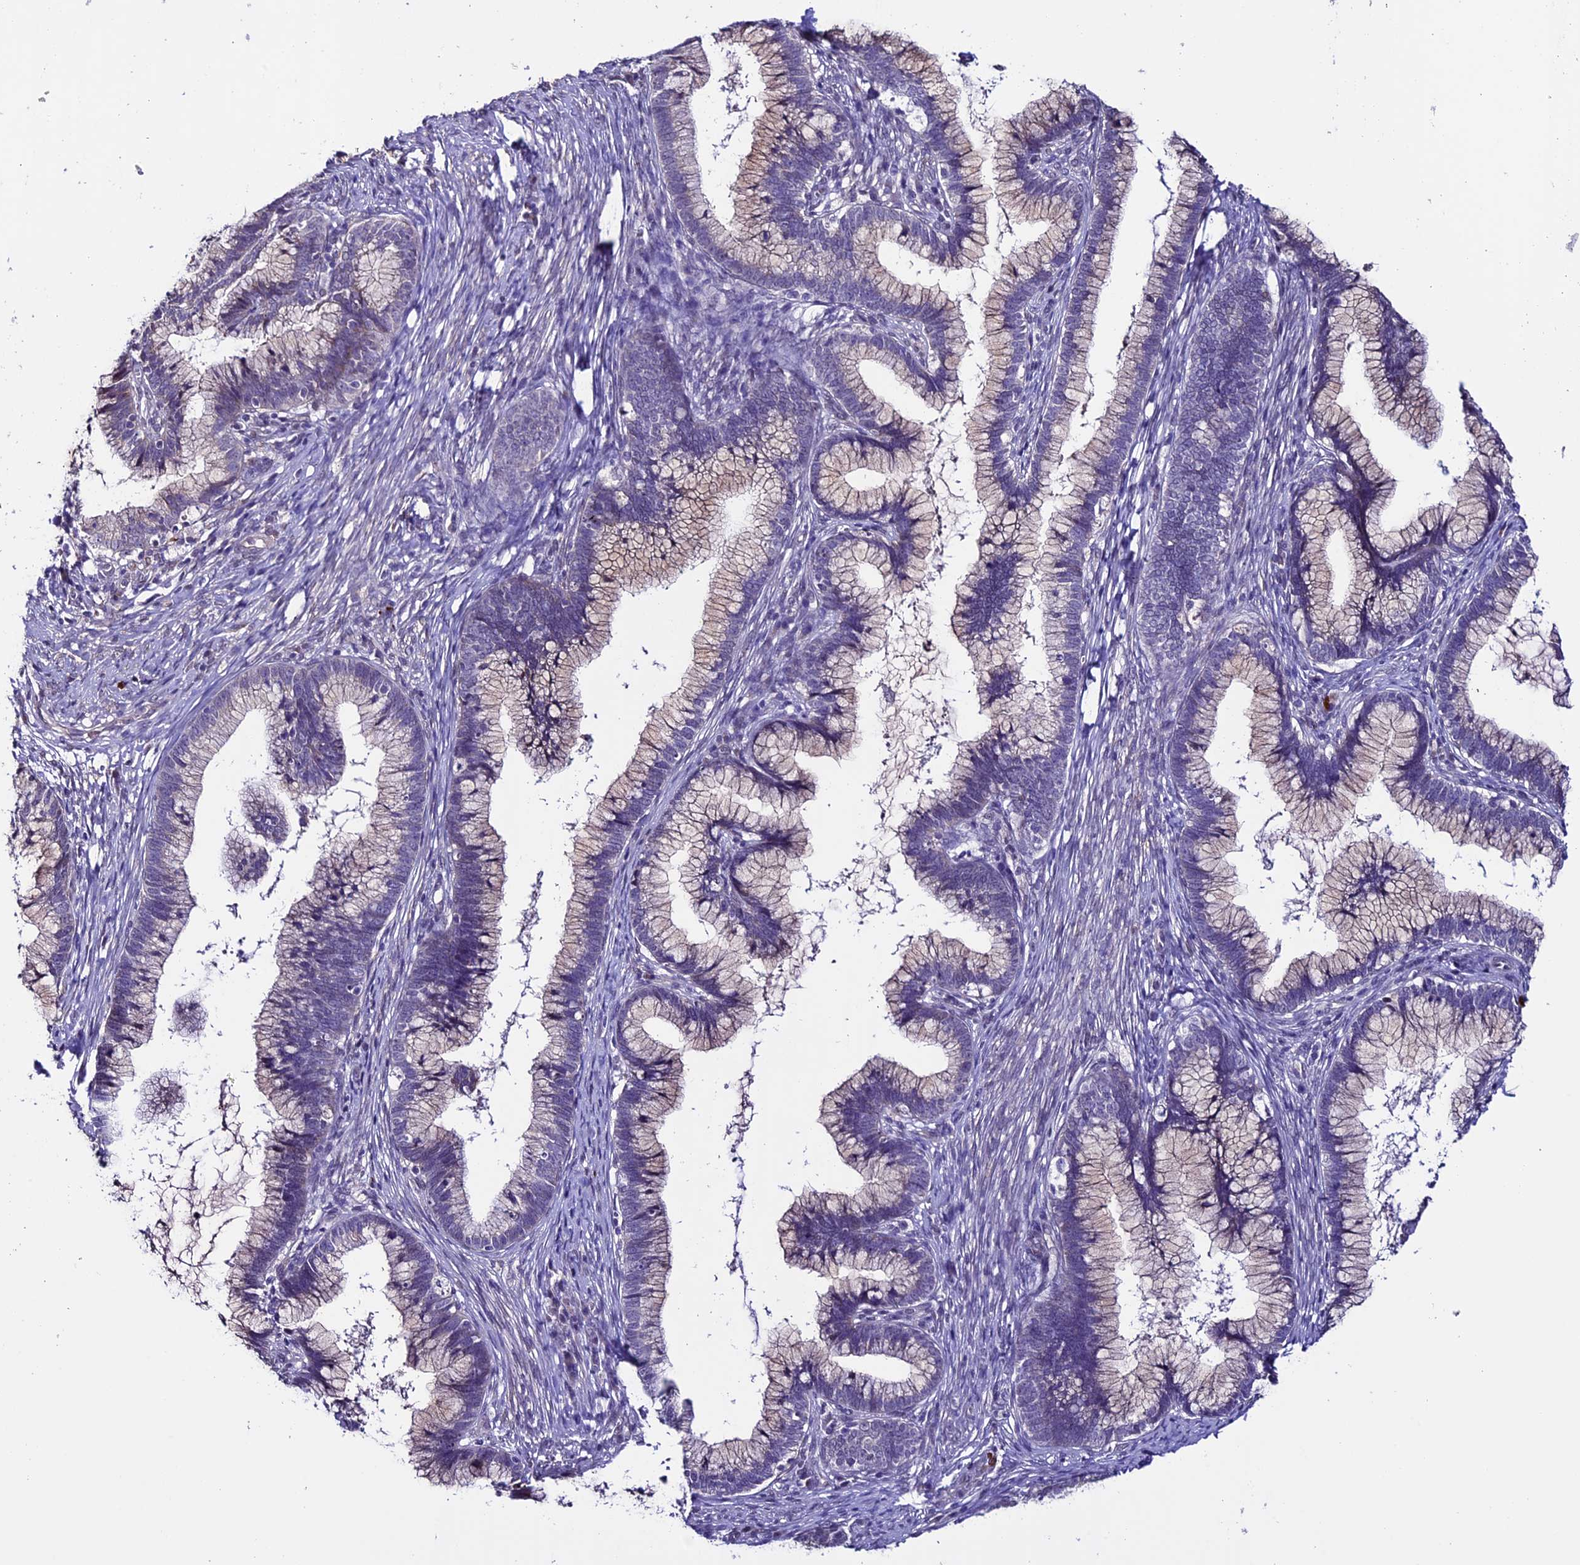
{"staining": {"intensity": "weak", "quantity": "<25%", "location": "cytoplasmic/membranous"}, "tissue": "cervical cancer", "cell_type": "Tumor cells", "image_type": "cancer", "snomed": [{"axis": "morphology", "description": "Adenocarcinoma, NOS"}, {"axis": "topography", "description": "Cervix"}], "caption": "Cervical cancer (adenocarcinoma) stained for a protein using IHC displays no expression tumor cells.", "gene": "TMEM171", "patient": {"sex": "female", "age": 36}}